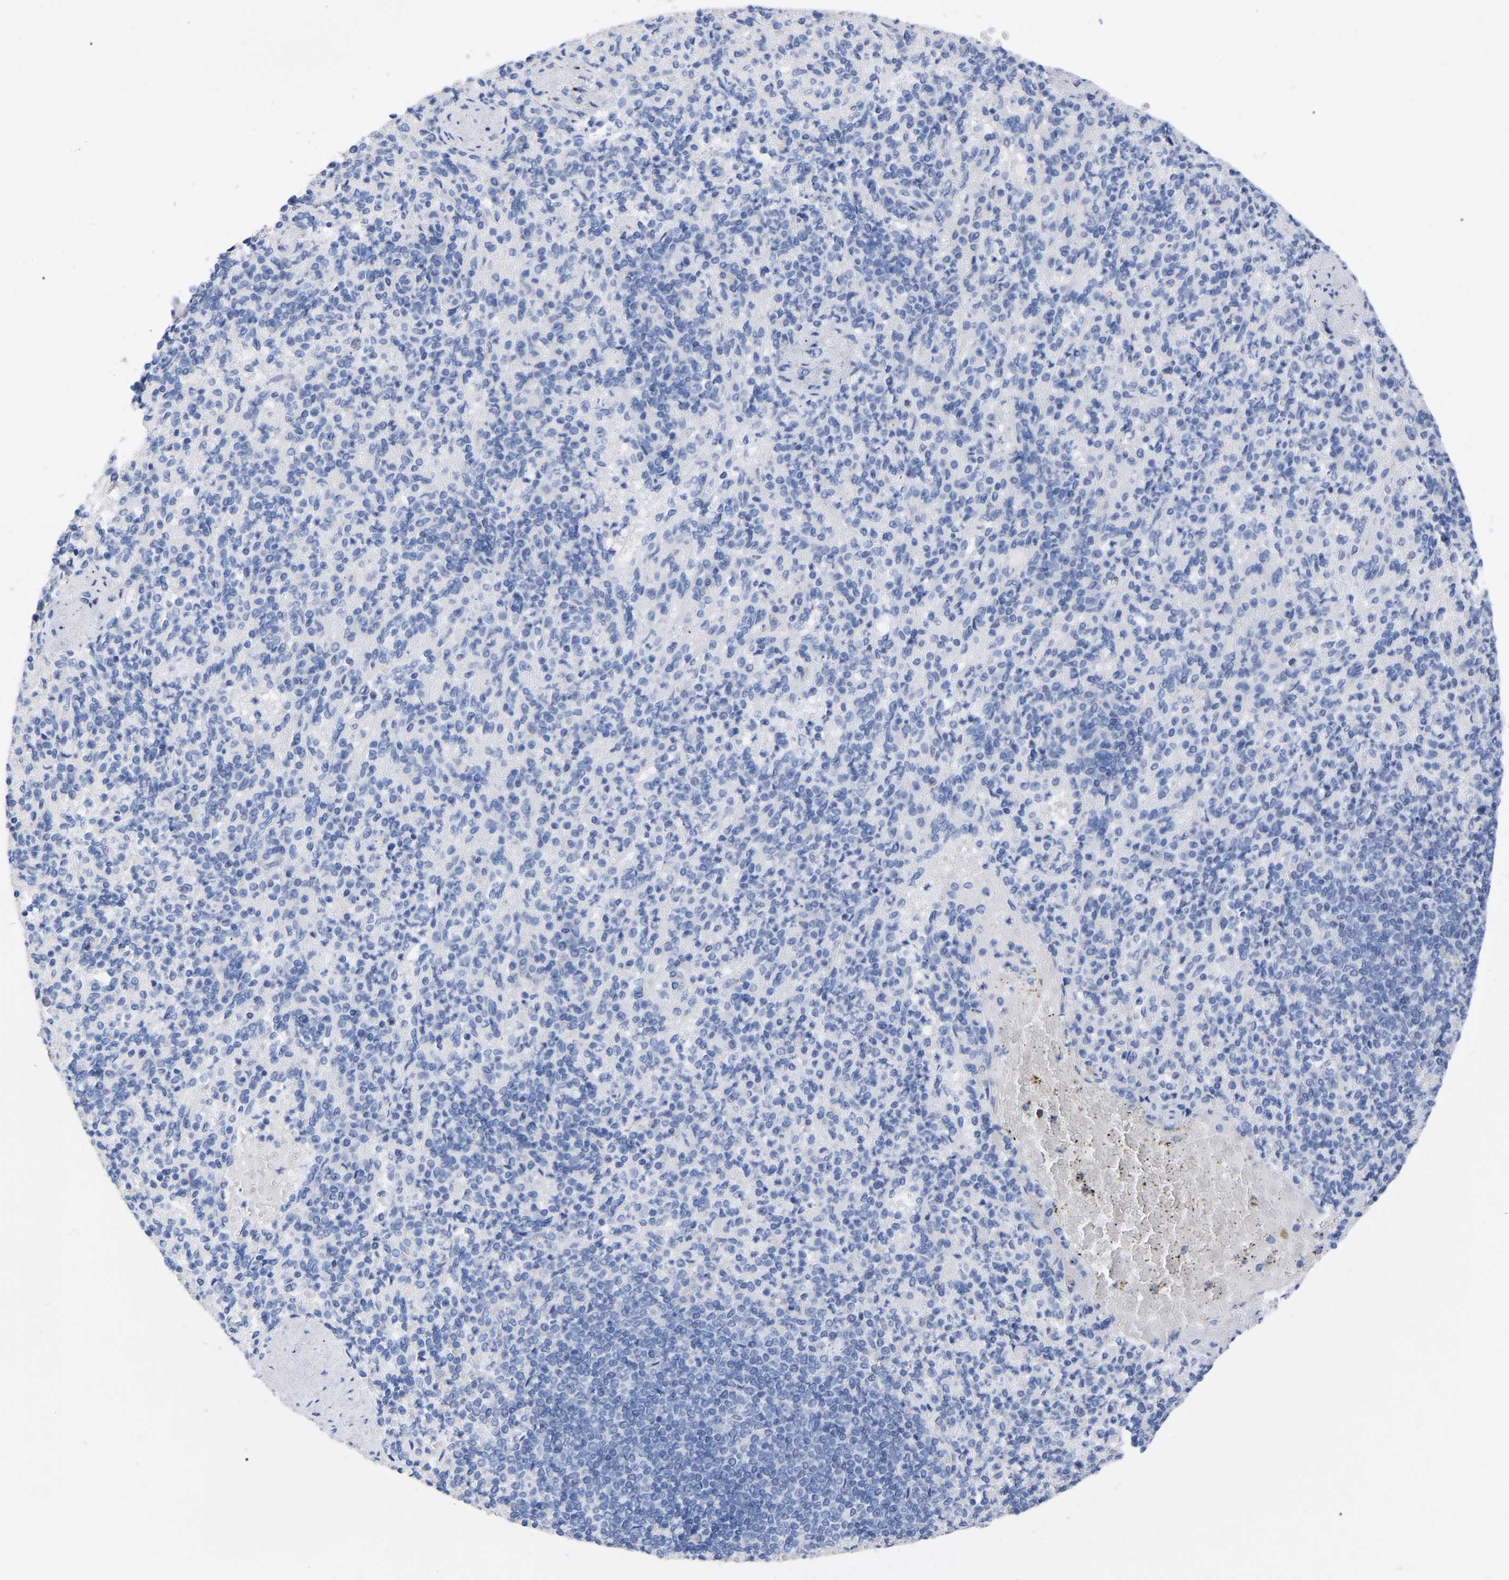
{"staining": {"intensity": "negative", "quantity": "none", "location": "none"}, "tissue": "spleen", "cell_type": "Cells in red pulp", "image_type": "normal", "snomed": [{"axis": "morphology", "description": "Normal tissue, NOS"}, {"axis": "topography", "description": "Spleen"}], "caption": "A photomicrograph of human spleen is negative for staining in cells in red pulp. Brightfield microscopy of IHC stained with DAB (3,3'-diaminobenzidine) (brown) and hematoxylin (blue), captured at high magnification.", "gene": "HAPLN1", "patient": {"sex": "female", "age": 74}}